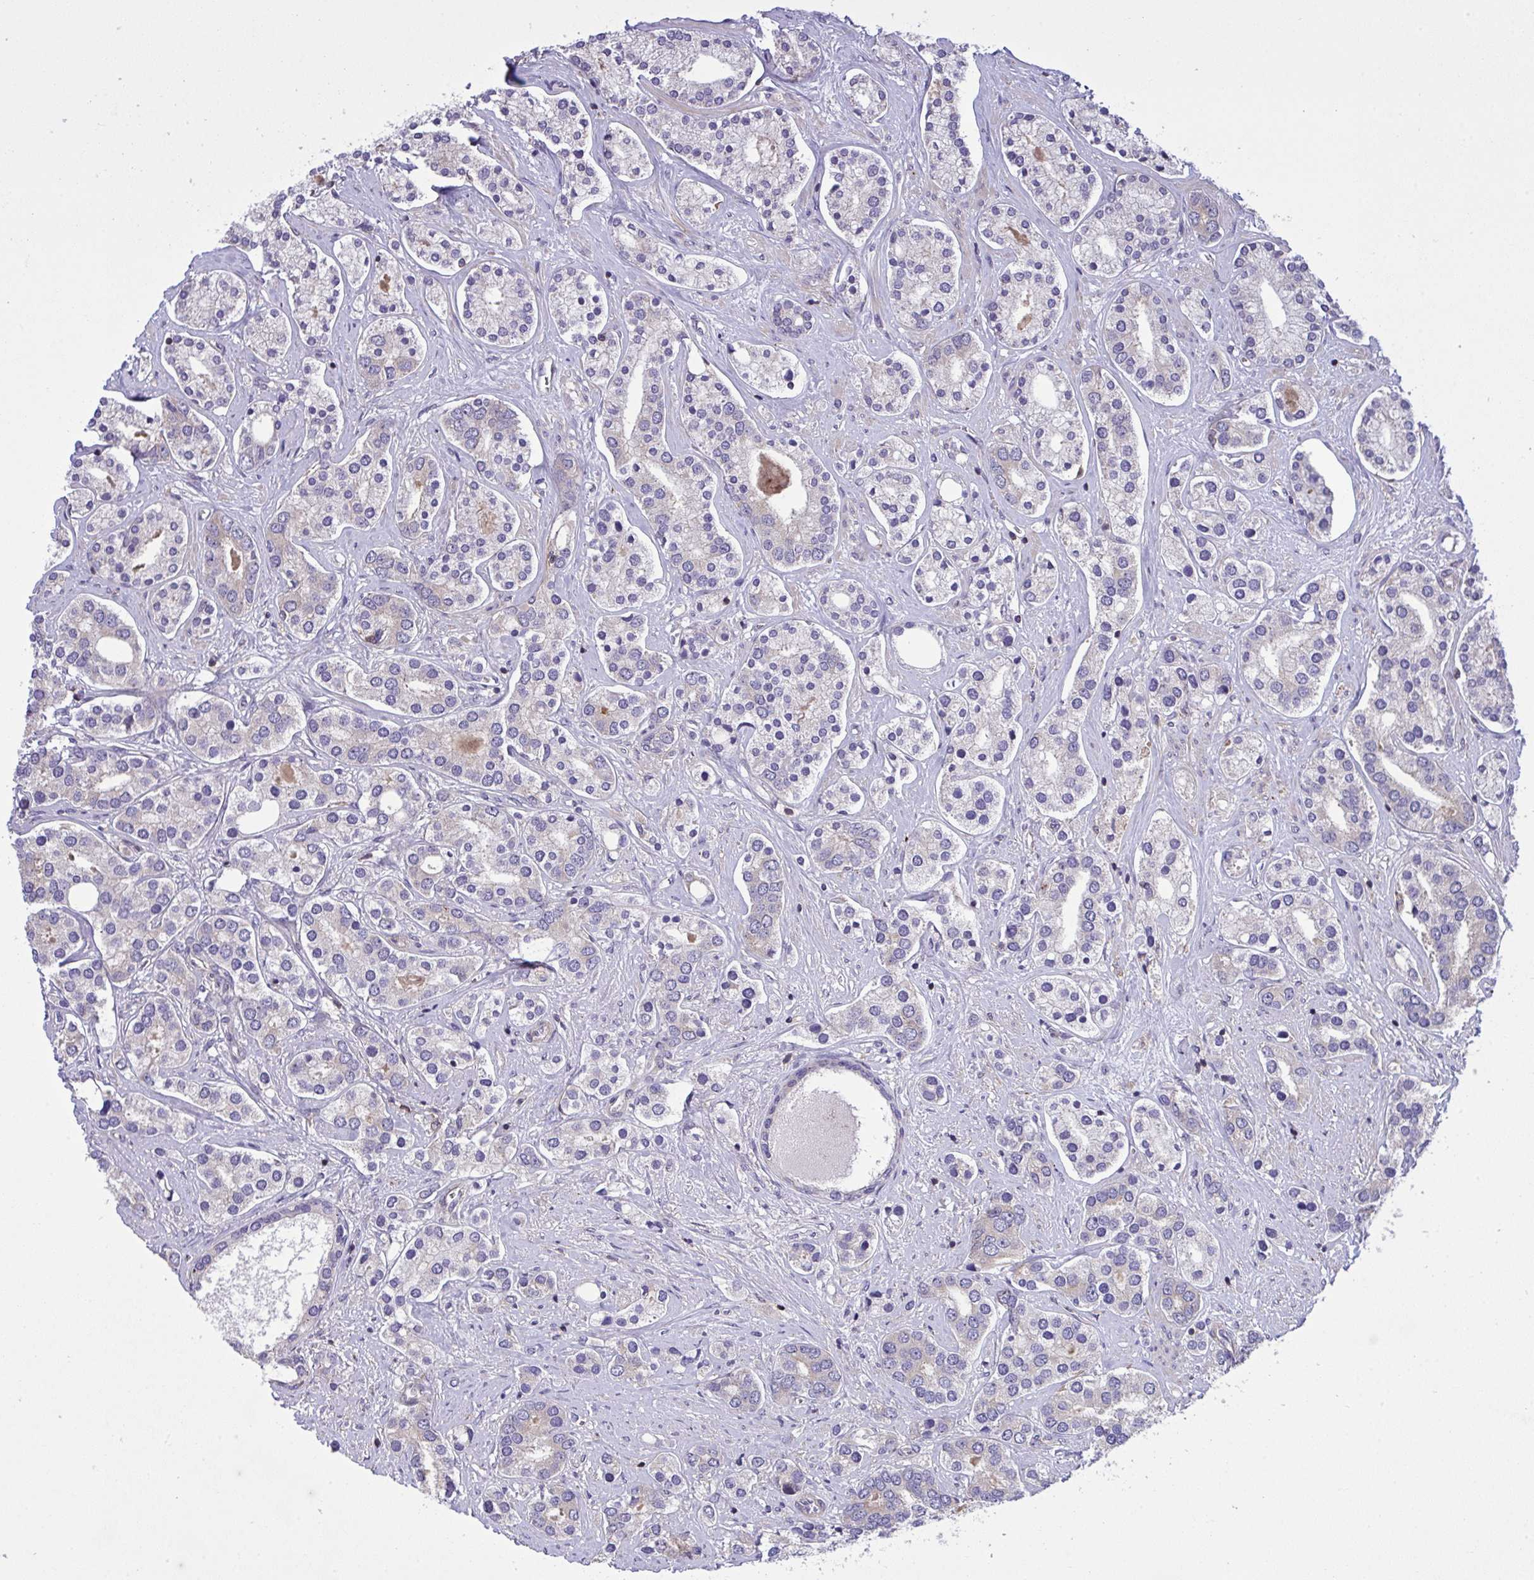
{"staining": {"intensity": "negative", "quantity": "none", "location": "none"}, "tissue": "prostate cancer", "cell_type": "Tumor cells", "image_type": "cancer", "snomed": [{"axis": "morphology", "description": "Adenocarcinoma, High grade"}, {"axis": "topography", "description": "Prostate"}], "caption": "IHC photomicrograph of human prostate adenocarcinoma (high-grade) stained for a protein (brown), which shows no expression in tumor cells.", "gene": "GRB14", "patient": {"sex": "male", "age": 58}}